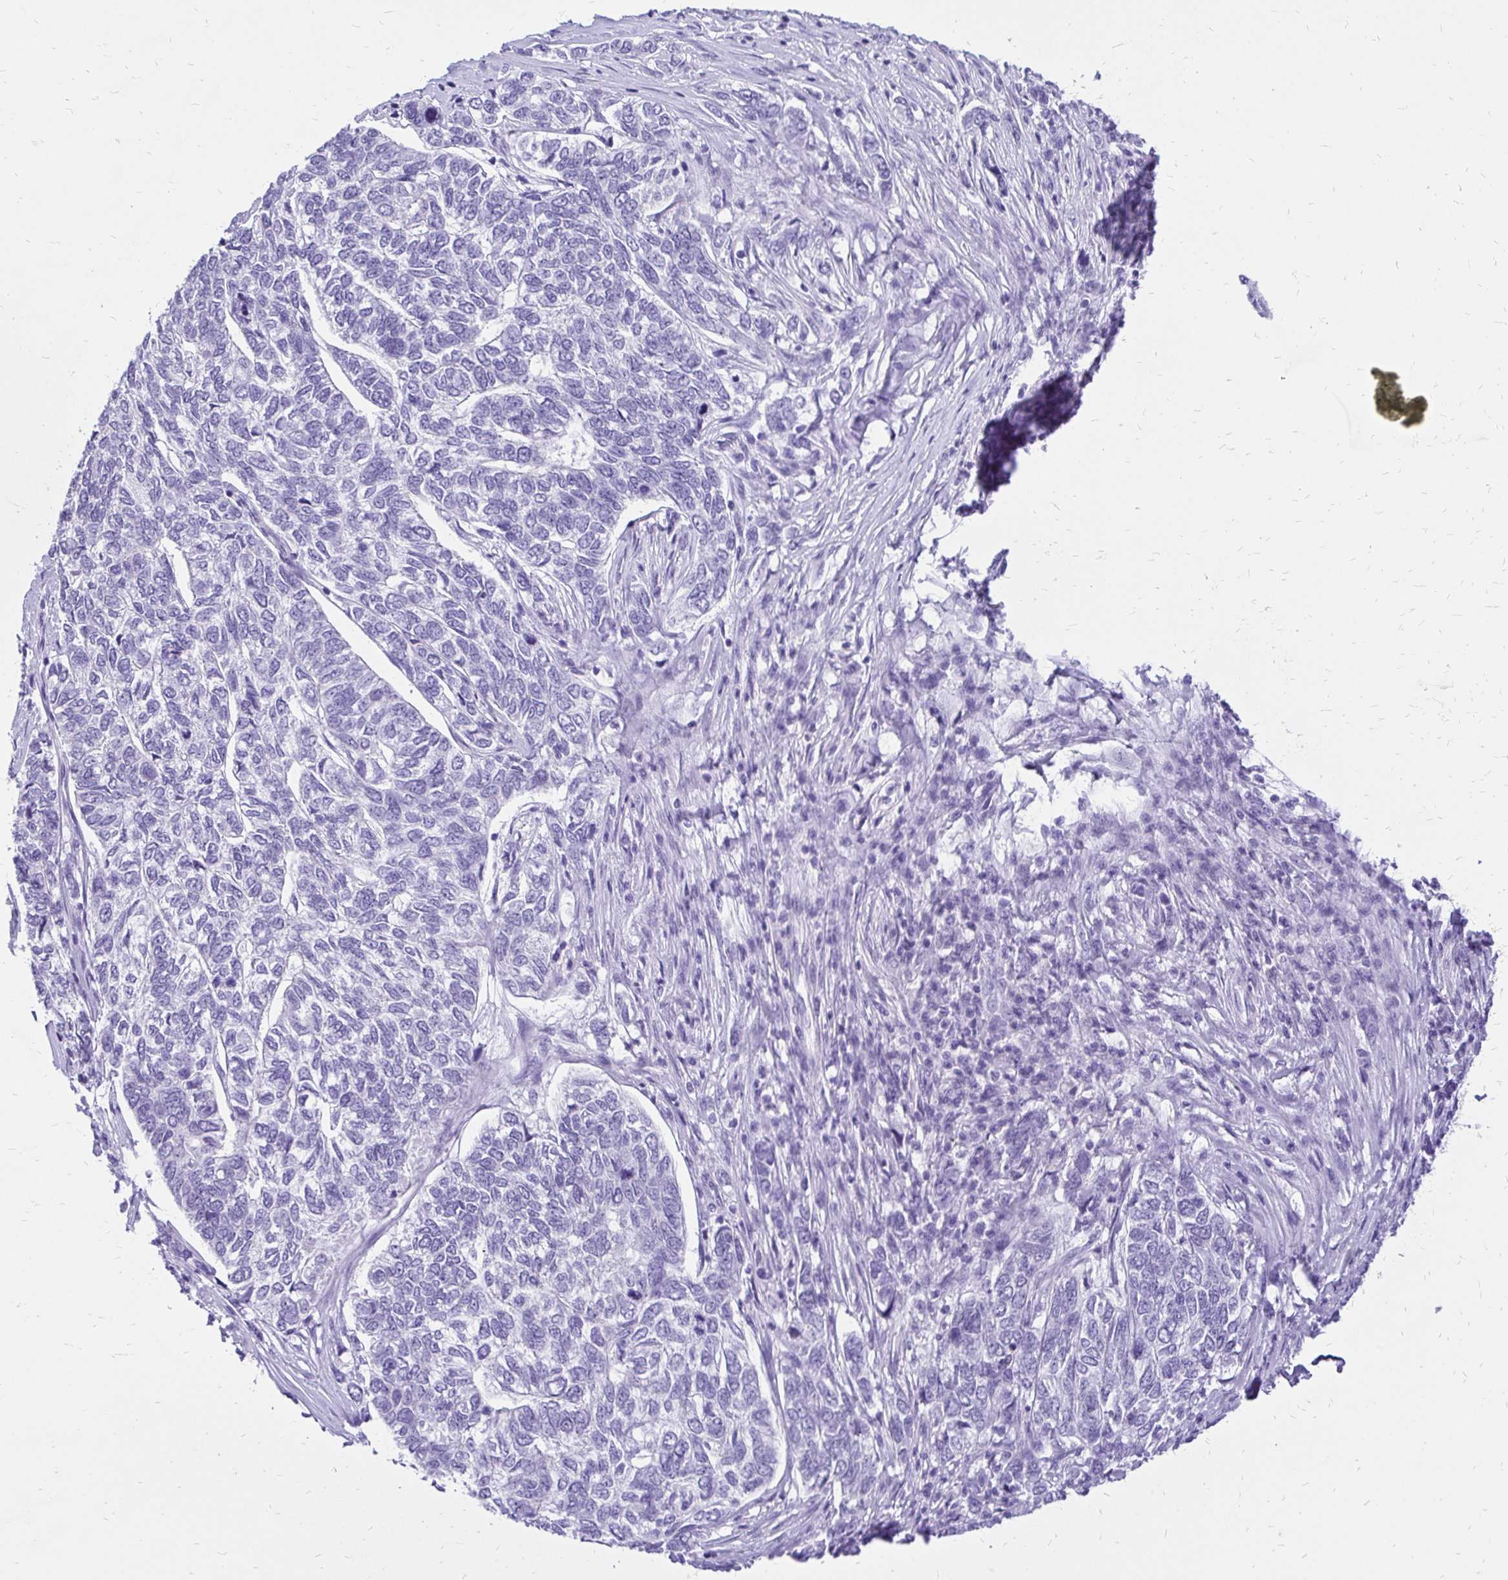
{"staining": {"intensity": "negative", "quantity": "none", "location": "none"}, "tissue": "skin cancer", "cell_type": "Tumor cells", "image_type": "cancer", "snomed": [{"axis": "morphology", "description": "Basal cell carcinoma"}, {"axis": "topography", "description": "Skin"}], "caption": "A photomicrograph of skin cancer stained for a protein reveals no brown staining in tumor cells. (DAB immunohistochemistry visualized using brightfield microscopy, high magnification).", "gene": "SLC32A1", "patient": {"sex": "female", "age": 65}}